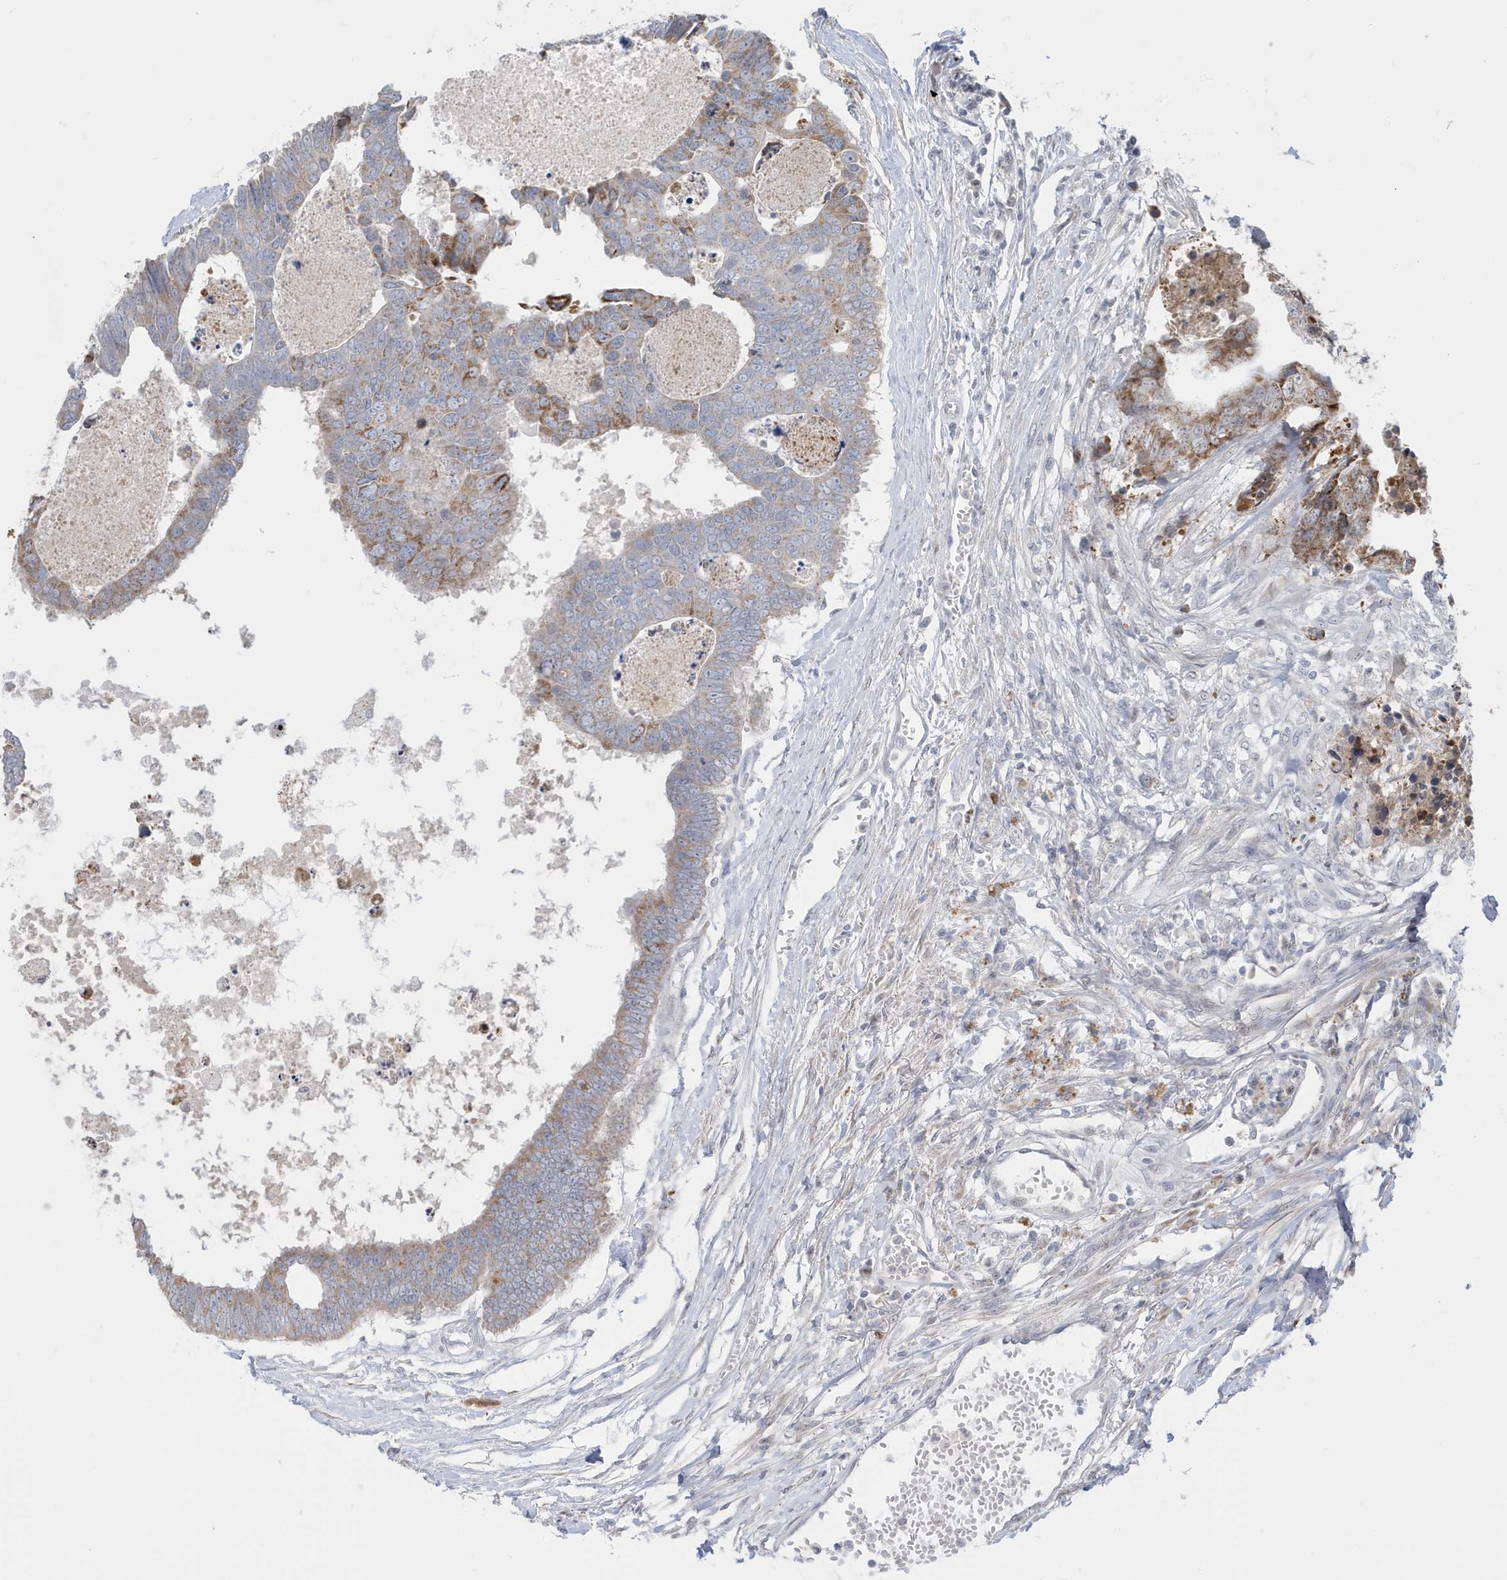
{"staining": {"intensity": "moderate", "quantity": ">75%", "location": "cytoplasmic/membranous"}, "tissue": "colorectal cancer", "cell_type": "Tumor cells", "image_type": "cancer", "snomed": [{"axis": "morphology", "description": "Adenocarcinoma, NOS"}, {"axis": "topography", "description": "Rectum"}], "caption": "Protein staining by IHC shows moderate cytoplasmic/membranous staining in approximately >75% of tumor cells in adenocarcinoma (colorectal).", "gene": "FNDC1", "patient": {"sex": "male", "age": 84}}